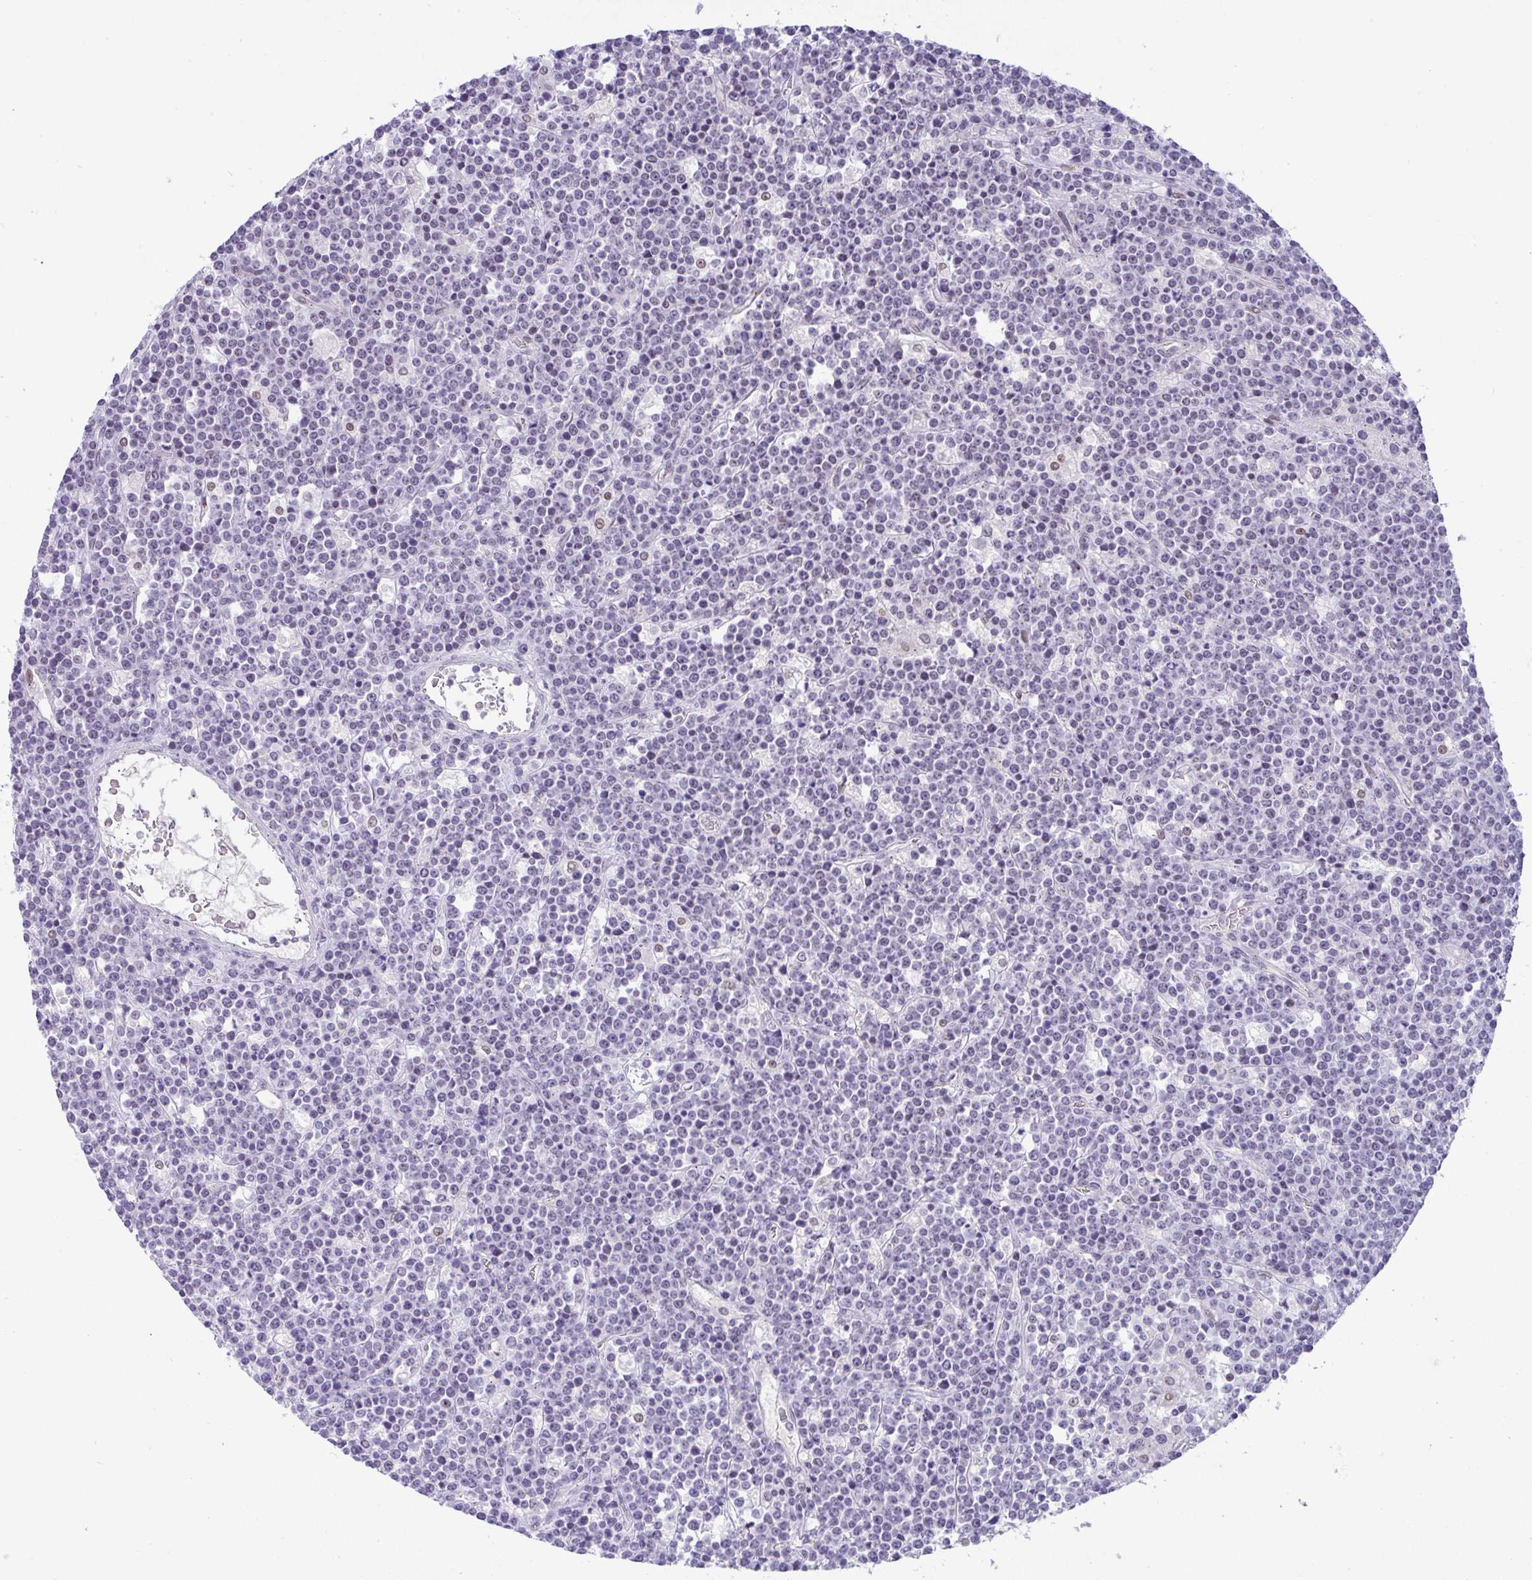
{"staining": {"intensity": "negative", "quantity": "none", "location": "none"}, "tissue": "lymphoma", "cell_type": "Tumor cells", "image_type": "cancer", "snomed": [{"axis": "morphology", "description": "Malignant lymphoma, non-Hodgkin's type, High grade"}, {"axis": "topography", "description": "Ovary"}], "caption": "High power microscopy photomicrograph of an immunohistochemistry histopathology image of lymphoma, revealing no significant expression in tumor cells.", "gene": "FAM177A1", "patient": {"sex": "female", "age": 56}}